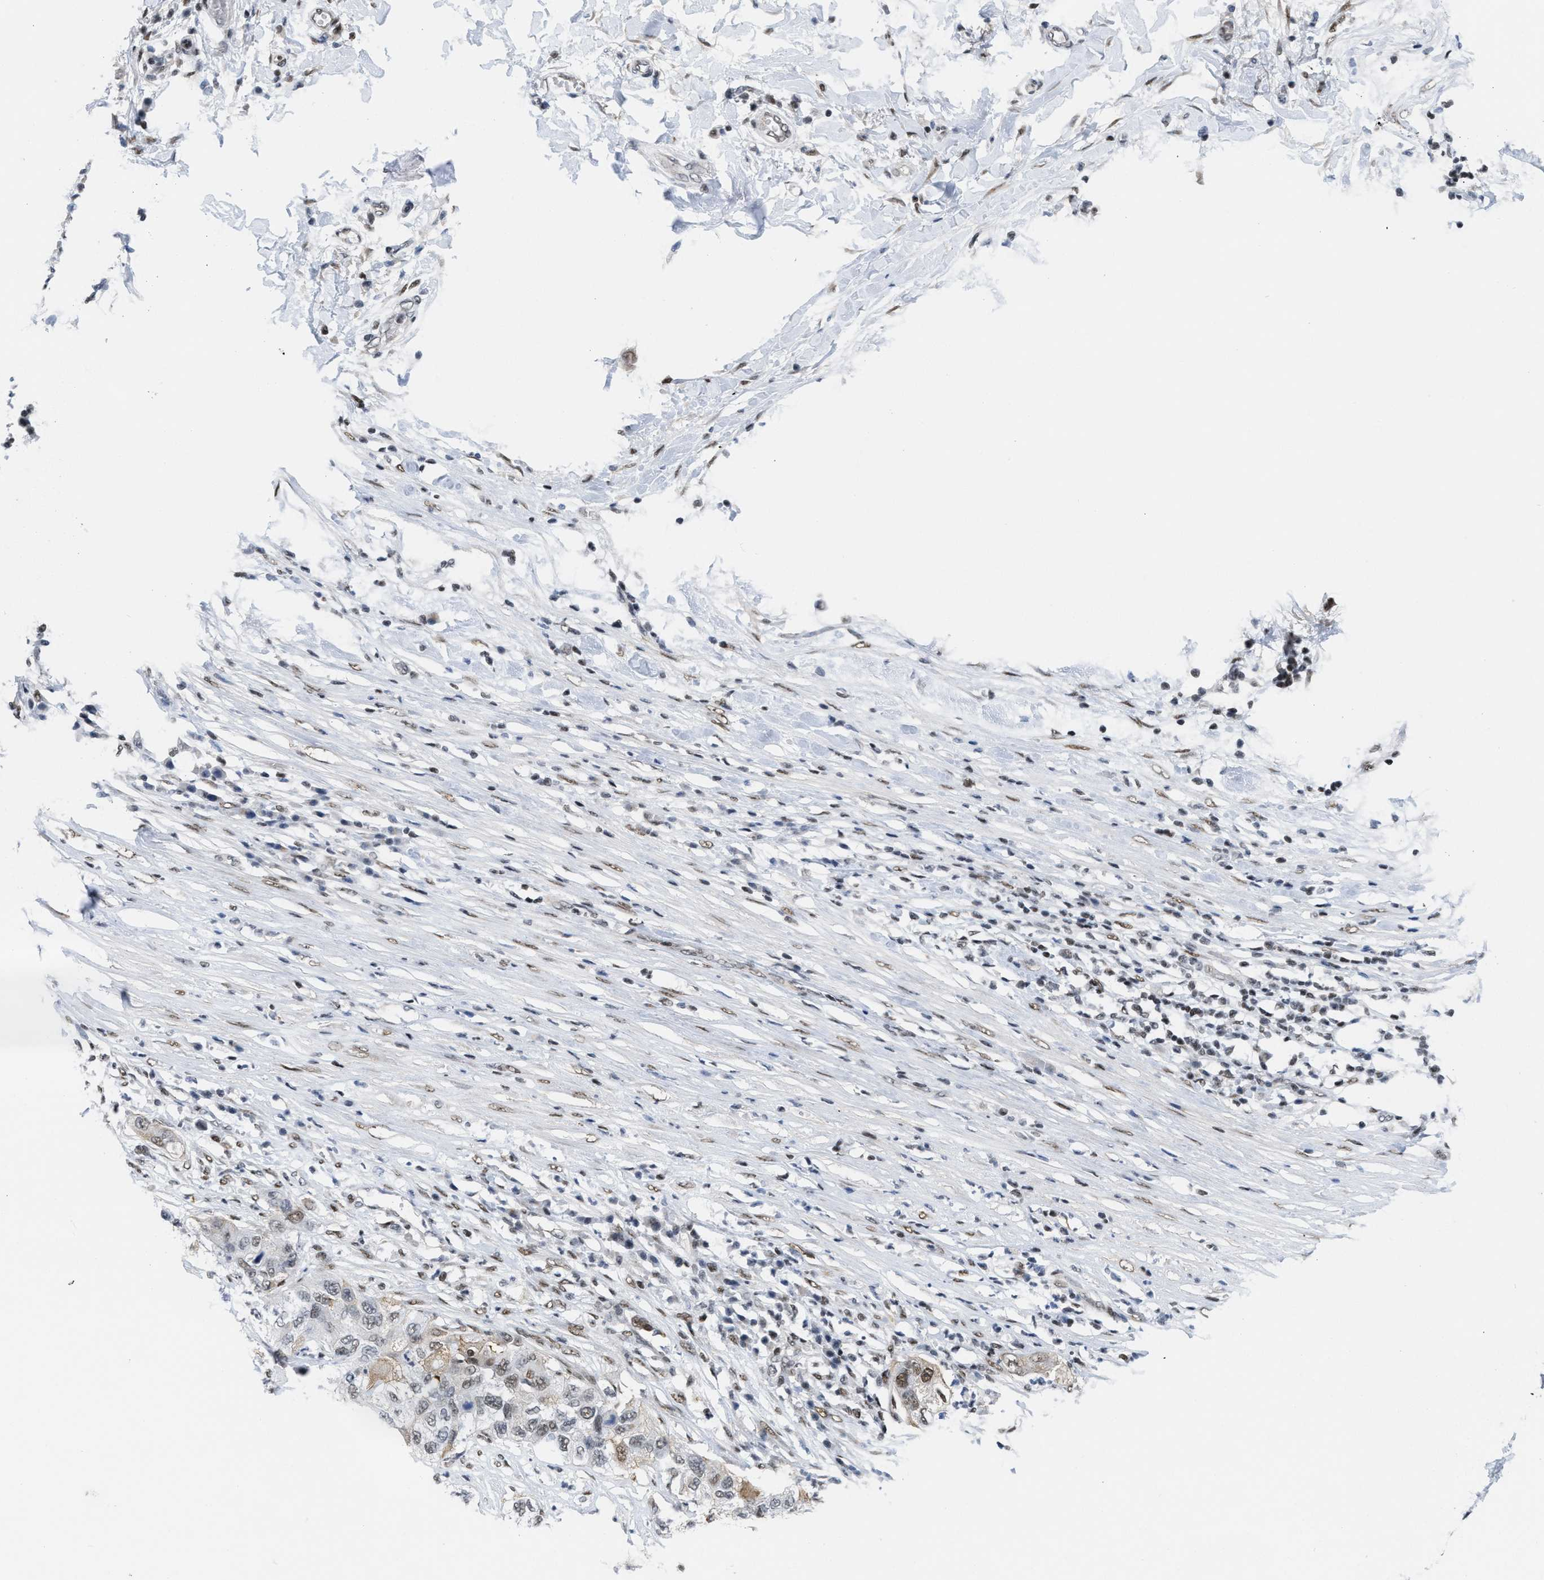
{"staining": {"intensity": "weak", "quantity": "25%-75%", "location": "cytoplasmic/membranous,nuclear"}, "tissue": "pancreatic cancer", "cell_type": "Tumor cells", "image_type": "cancer", "snomed": [{"axis": "morphology", "description": "Adenocarcinoma, NOS"}, {"axis": "topography", "description": "Pancreas"}], "caption": "Pancreatic cancer stained with a brown dye demonstrates weak cytoplasmic/membranous and nuclear positive expression in about 25%-75% of tumor cells.", "gene": "MIER1", "patient": {"sex": "female", "age": 78}}